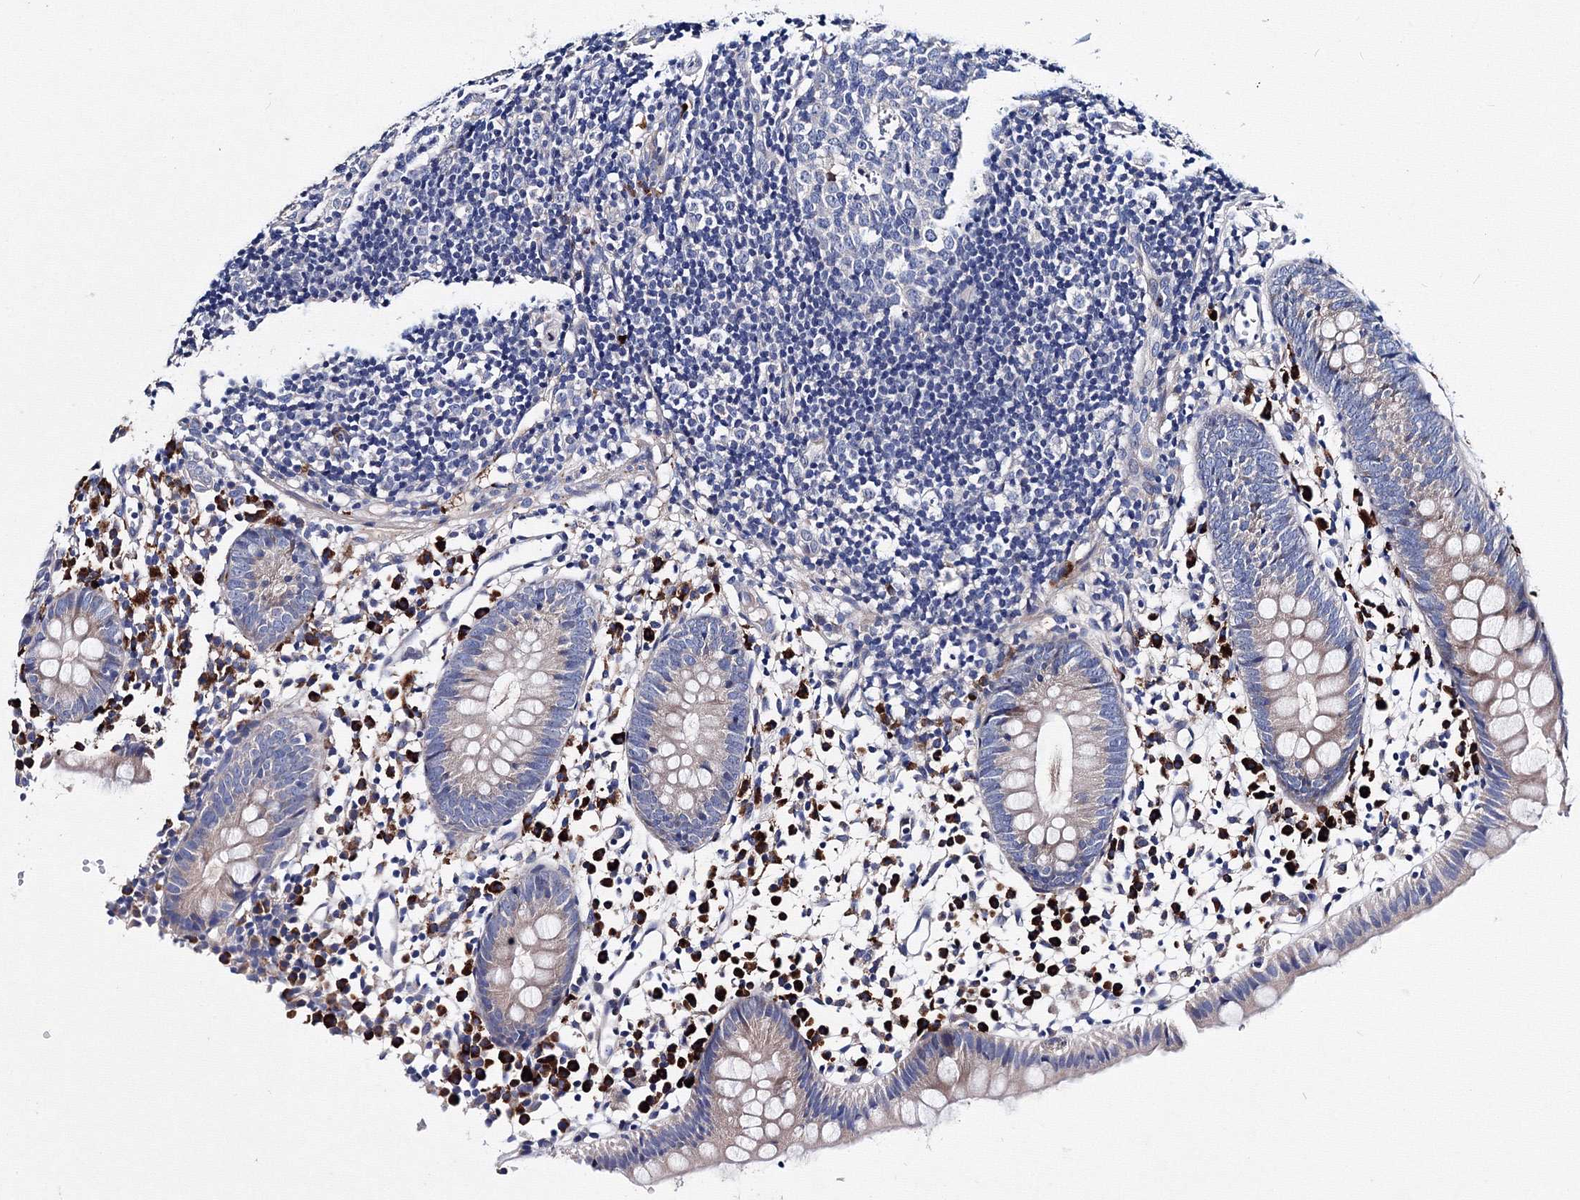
{"staining": {"intensity": "weak", "quantity": "<25%", "location": "cytoplasmic/membranous"}, "tissue": "appendix", "cell_type": "Glandular cells", "image_type": "normal", "snomed": [{"axis": "morphology", "description": "Normal tissue, NOS"}, {"axis": "topography", "description": "Appendix"}], "caption": "This is a histopathology image of IHC staining of unremarkable appendix, which shows no expression in glandular cells.", "gene": "TRPM2", "patient": {"sex": "female", "age": 20}}